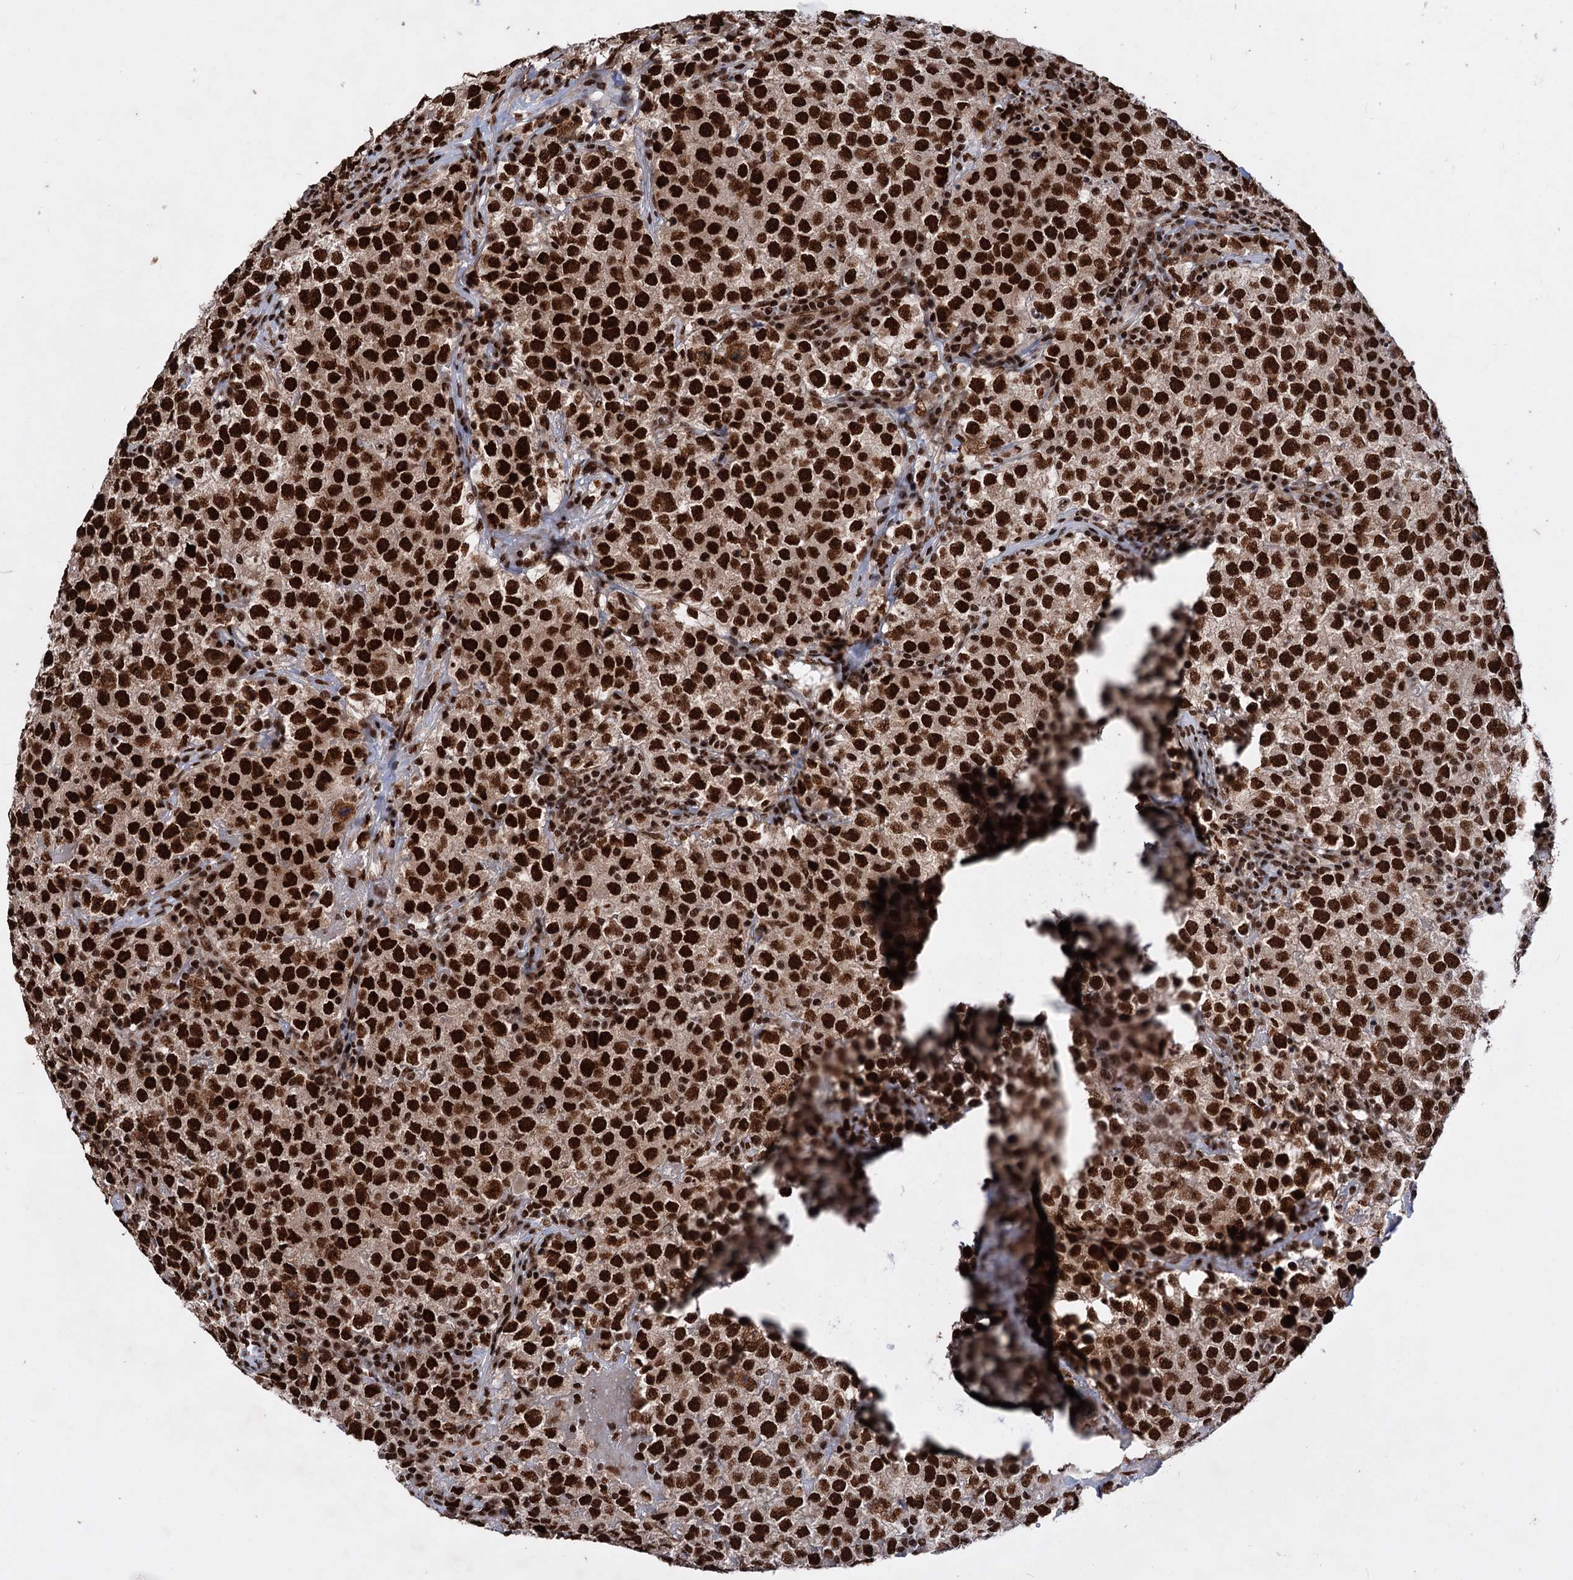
{"staining": {"intensity": "strong", "quantity": ">75%", "location": "nuclear"}, "tissue": "testis cancer", "cell_type": "Tumor cells", "image_type": "cancer", "snomed": [{"axis": "morphology", "description": "Seminoma, NOS"}, {"axis": "topography", "description": "Testis"}], "caption": "Protein staining of testis cancer tissue reveals strong nuclear positivity in approximately >75% of tumor cells.", "gene": "MAML1", "patient": {"sex": "male", "age": 22}}